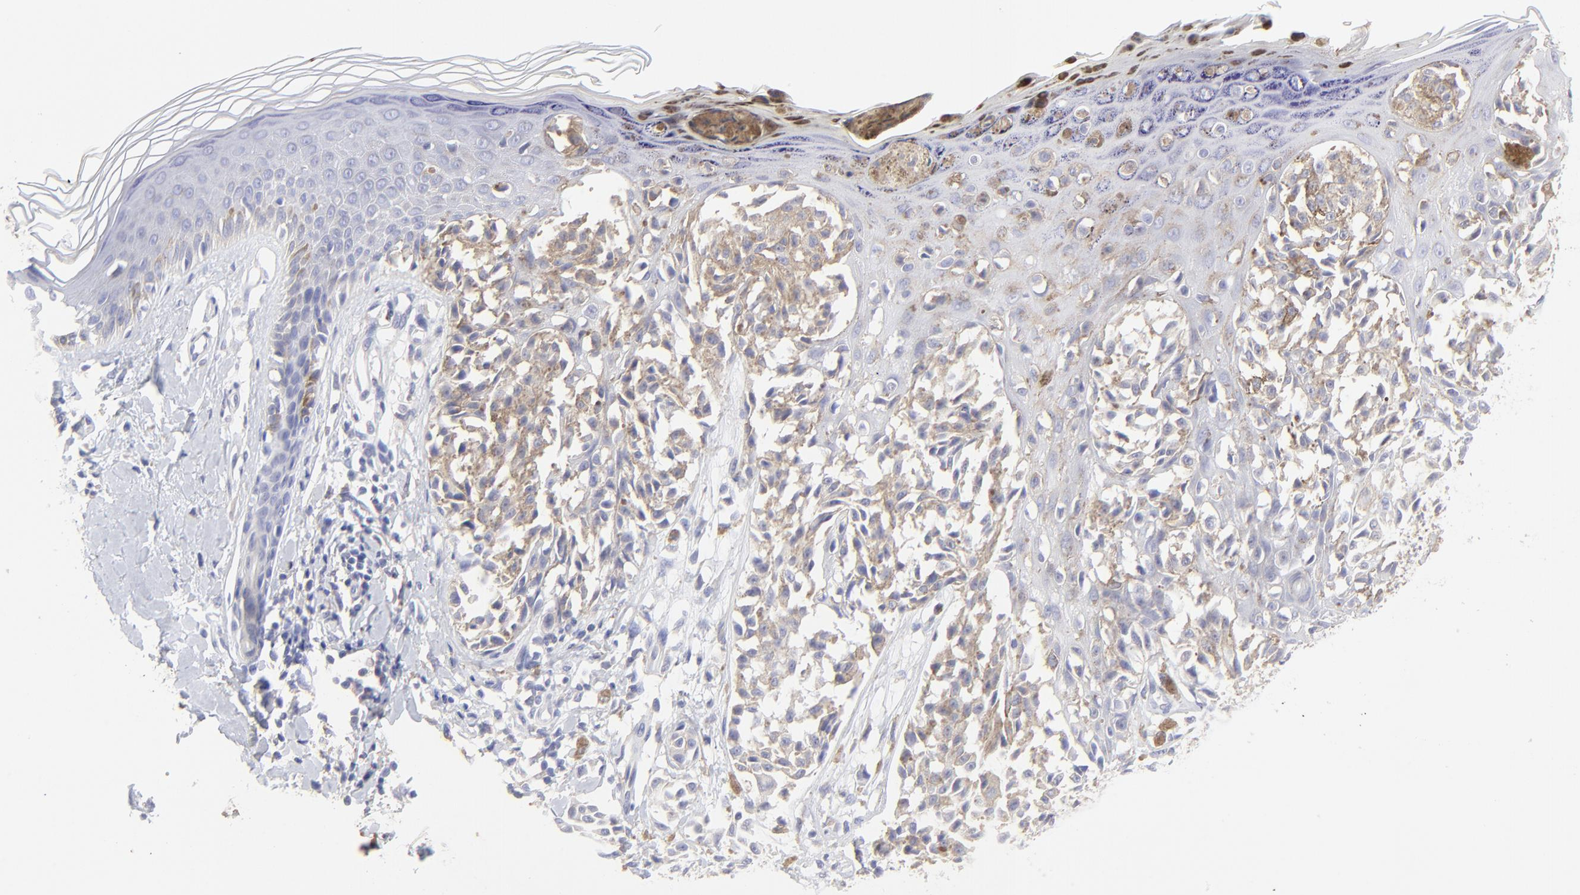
{"staining": {"intensity": "weak", "quantity": "25%-75%", "location": "cytoplasmic/membranous"}, "tissue": "melanoma", "cell_type": "Tumor cells", "image_type": "cancer", "snomed": [{"axis": "morphology", "description": "Malignant melanoma, NOS"}, {"axis": "topography", "description": "Skin"}], "caption": "Immunohistochemical staining of malignant melanoma displays low levels of weak cytoplasmic/membranous expression in approximately 25%-75% of tumor cells. The protein of interest is stained brown, and the nuclei are stained in blue (DAB IHC with brightfield microscopy, high magnification).", "gene": "LHFPL1", "patient": {"sex": "female", "age": 38}}